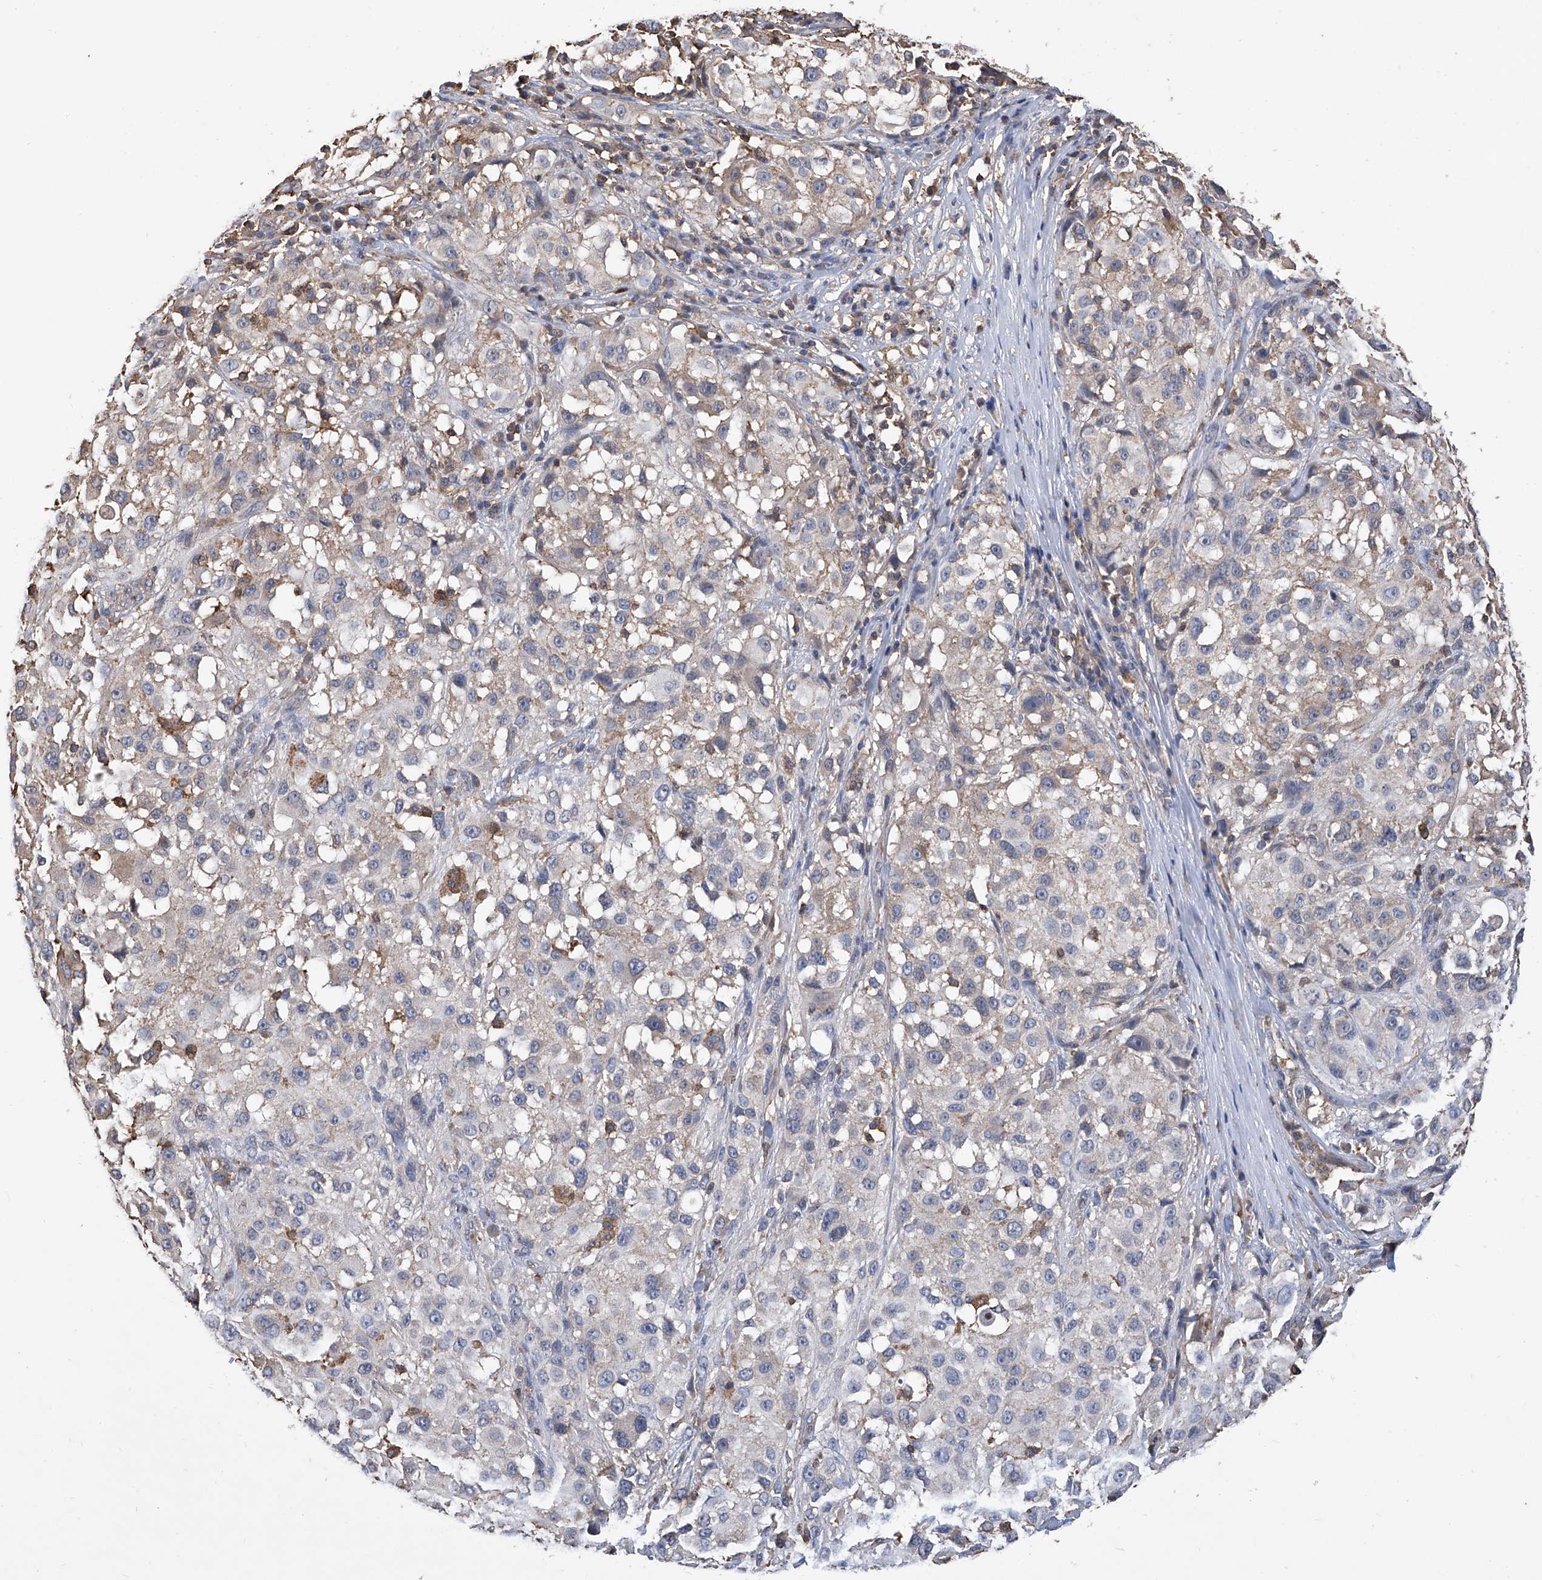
{"staining": {"intensity": "weak", "quantity": "<25%", "location": "cytoplasmic/membranous"}, "tissue": "melanoma", "cell_type": "Tumor cells", "image_type": "cancer", "snomed": [{"axis": "morphology", "description": "Necrosis, NOS"}, {"axis": "morphology", "description": "Malignant melanoma, NOS"}, {"axis": "topography", "description": "Skin"}], "caption": "There is no significant positivity in tumor cells of melanoma.", "gene": "GPT", "patient": {"sex": "female", "age": 87}}